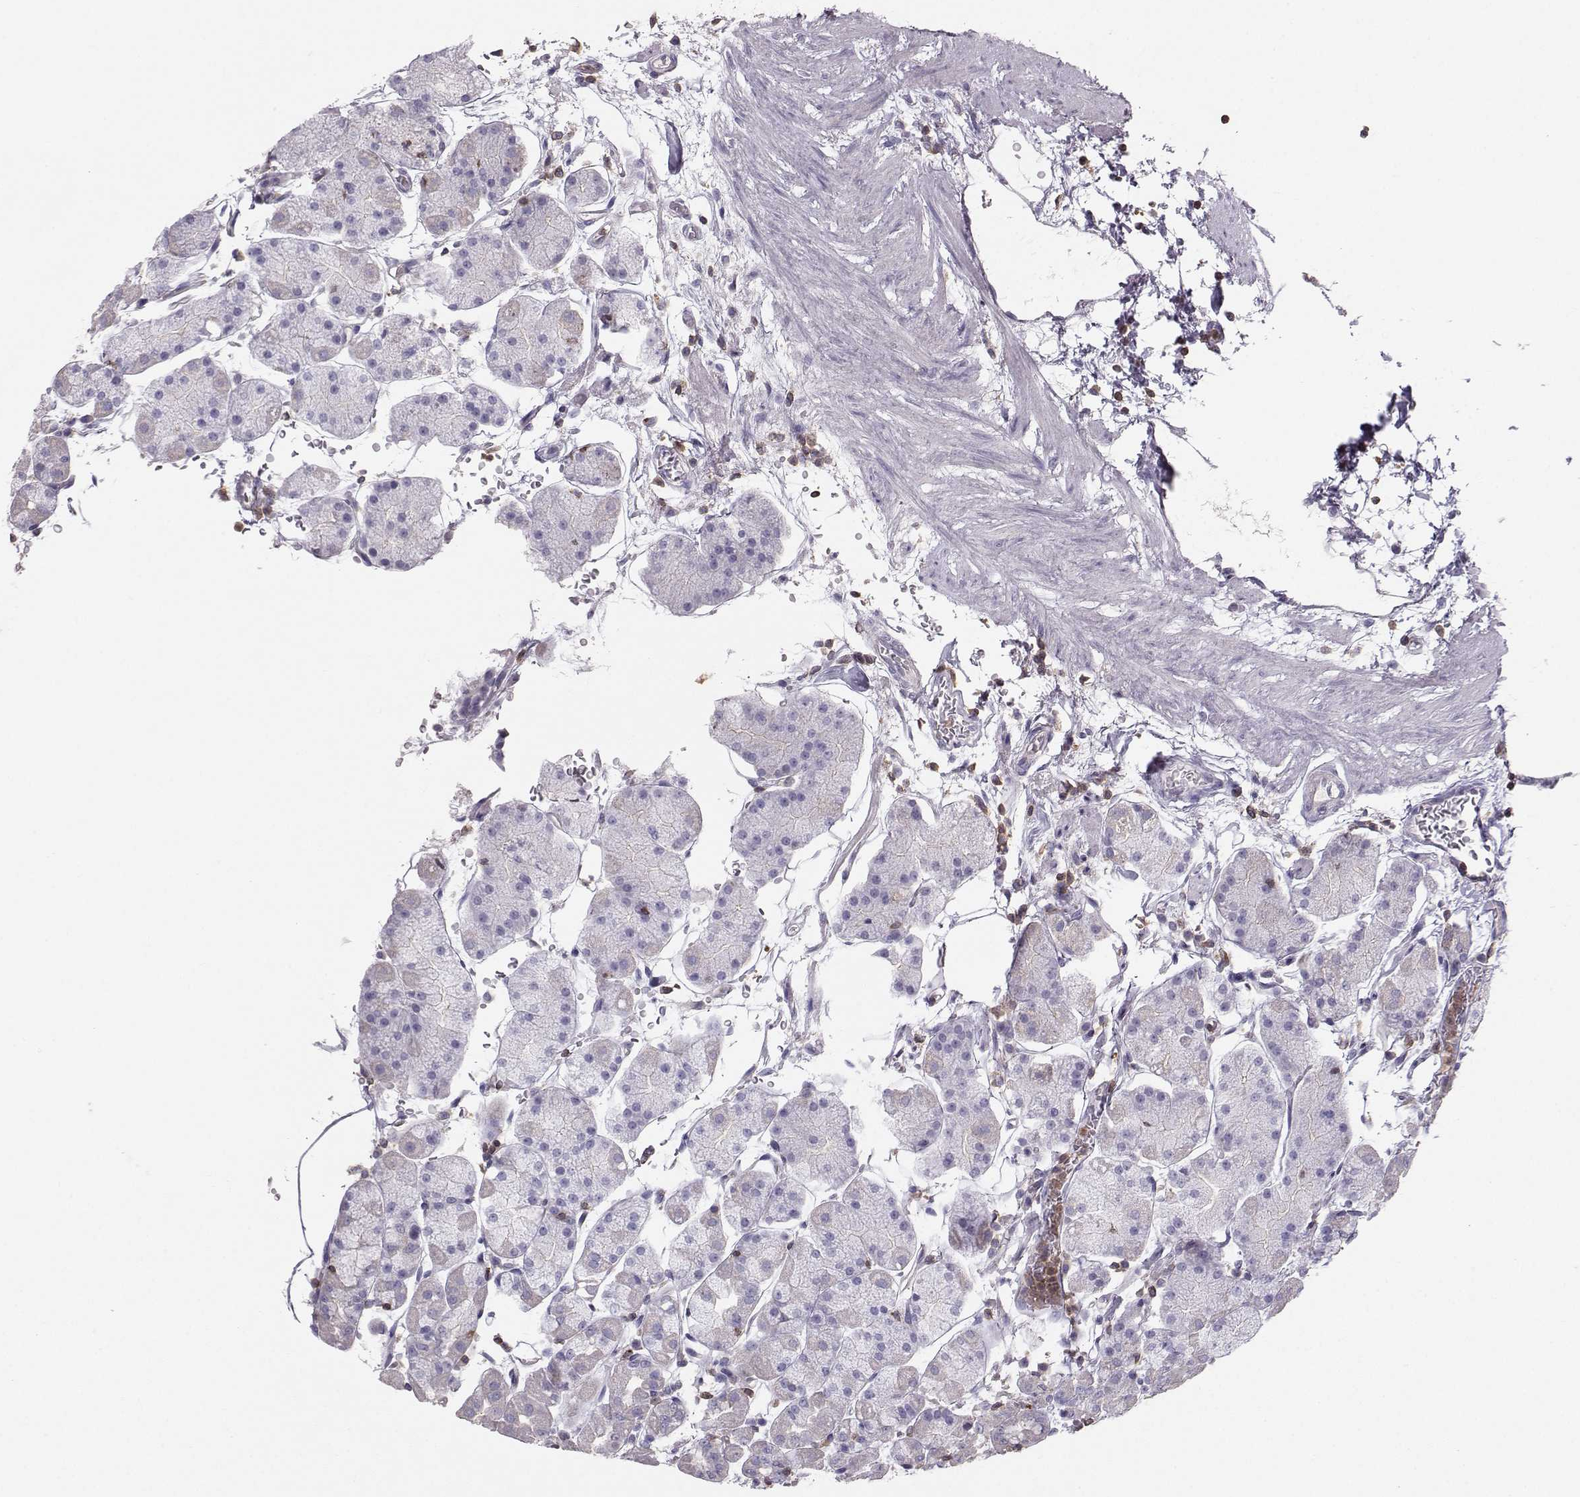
{"staining": {"intensity": "negative", "quantity": "none", "location": "none"}, "tissue": "stomach", "cell_type": "Glandular cells", "image_type": "normal", "snomed": [{"axis": "morphology", "description": "Normal tissue, NOS"}, {"axis": "topography", "description": "Stomach"}], "caption": "High power microscopy image of an immunohistochemistry photomicrograph of benign stomach, revealing no significant staining in glandular cells. (Brightfield microscopy of DAB IHC at high magnification).", "gene": "ZBTB32", "patient": {"sex": "male", "age": 54}}